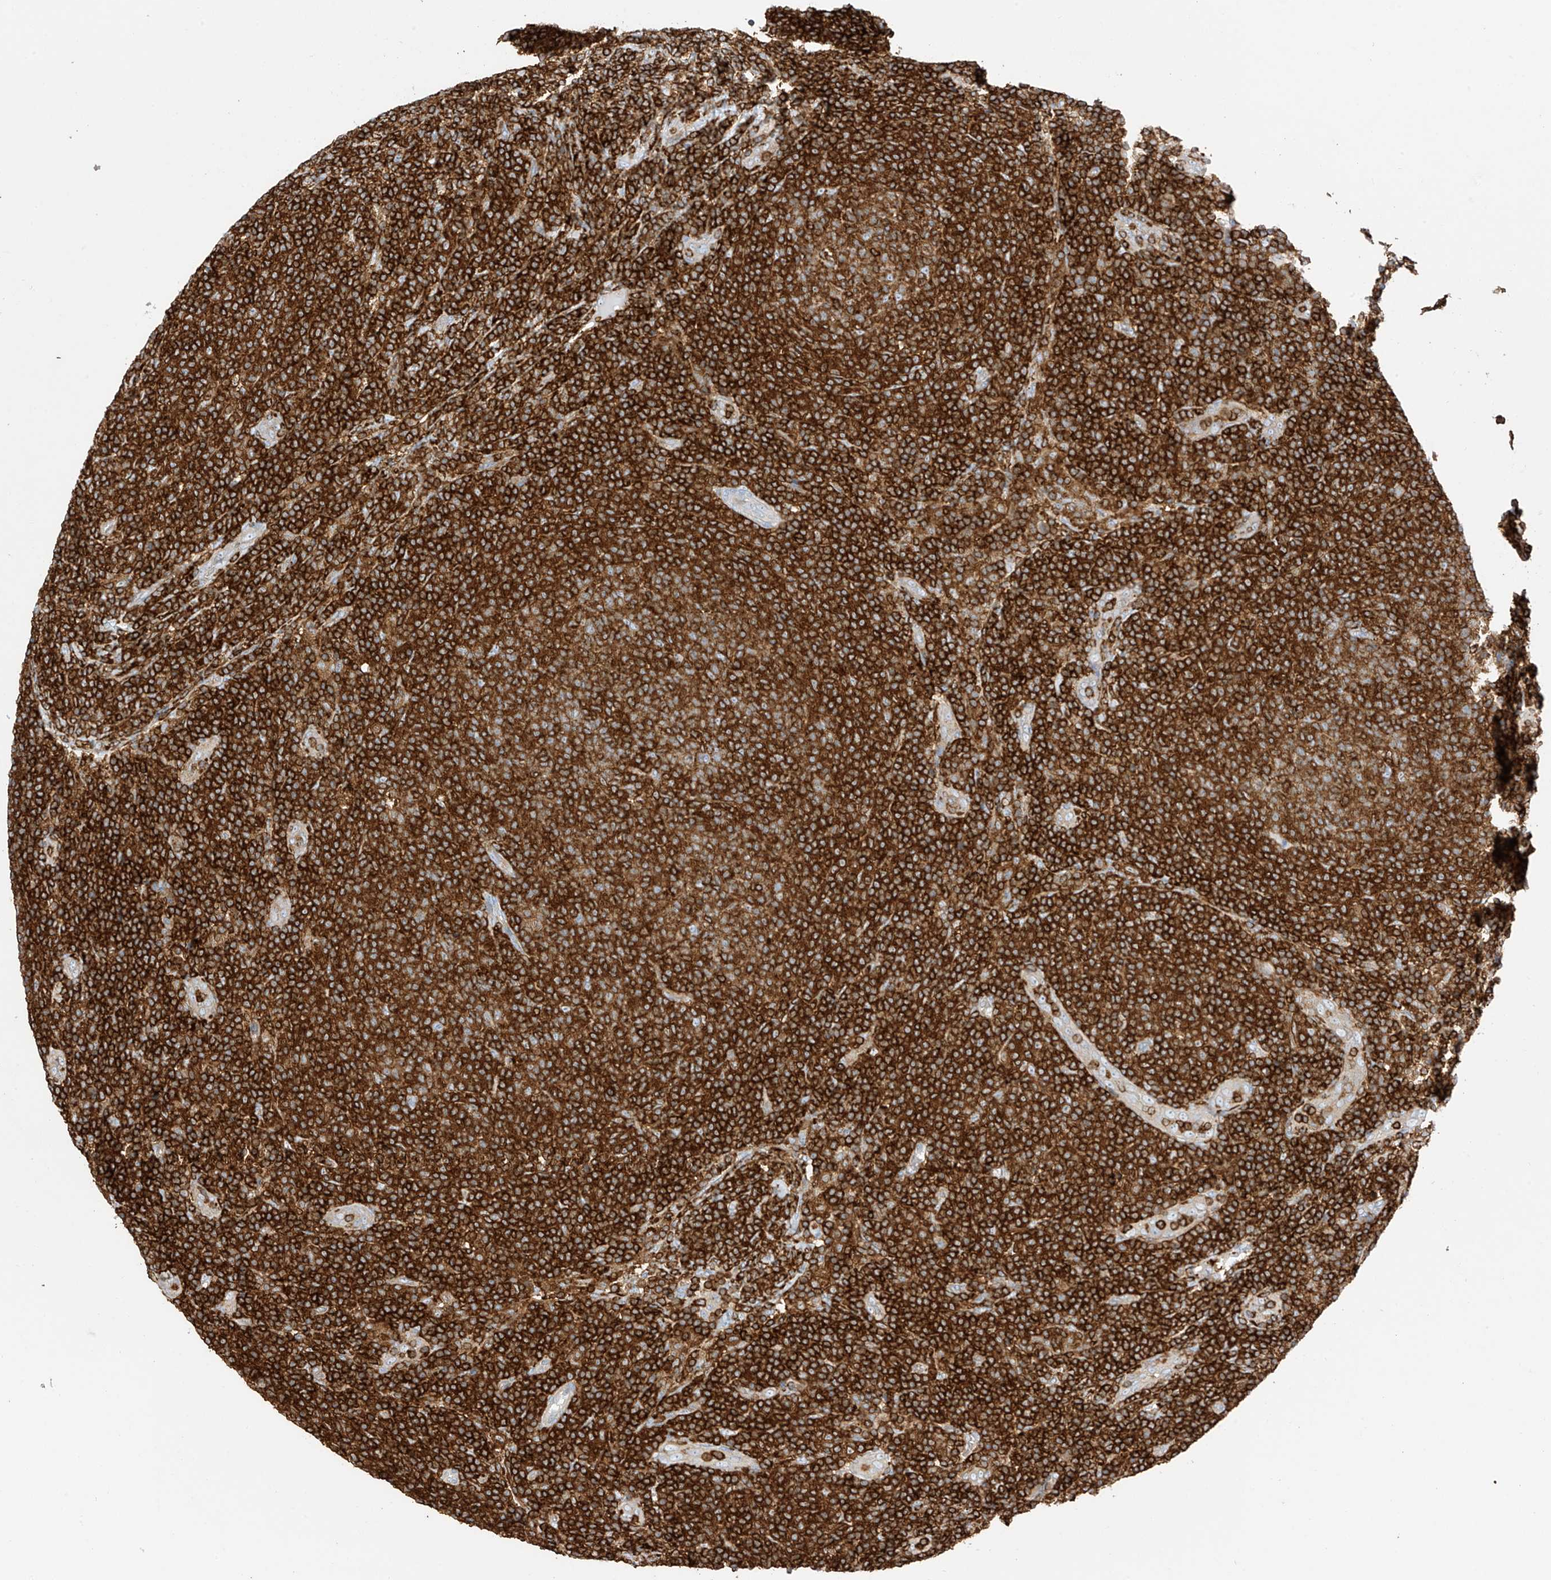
{"staining": {"intensity": "strong", "quantity": ">75%", "location": "cytoplasmic/membranous"}, "tissue": "lymphoma", "cell_type": "Tumor cells", "image_type": "cancer", "snomed": [{"axis": "morphology", "description": "Malignant lymphoma, non-Hodgkin's type, Low grade"}, {"axis": "topography", "description": "Lymph node"}], "caption": "There is high levels of strong cytoplasmic/membranous staining in tumor cells of malignant lymphoma, non-Hodgkin's type (low-grade), as demonstrated by immunohistochemical staining (brown color).", "gene": "ARHGAP25", "patient": {"sex": "male", "age": 66}}